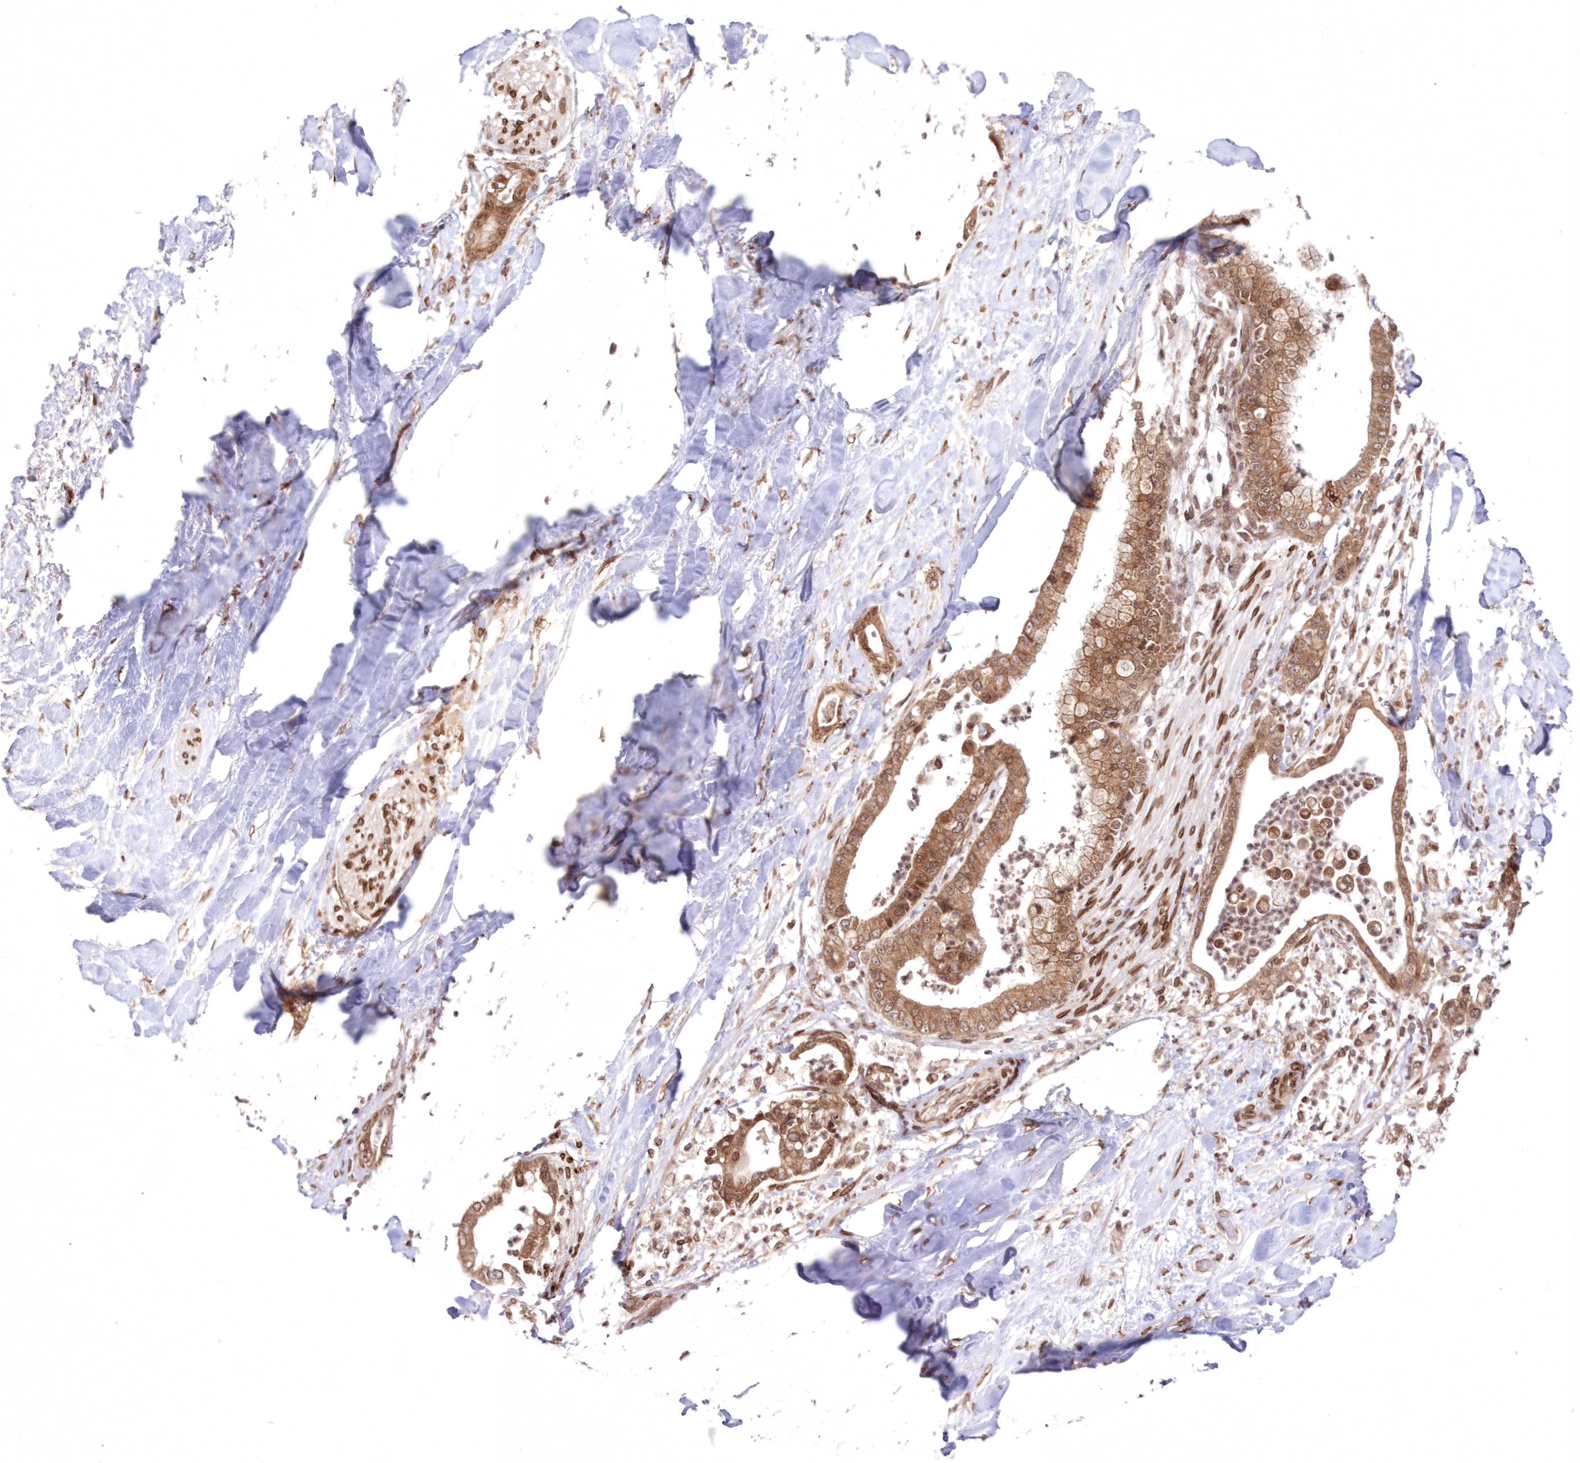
{"staining": {"intensity": "moderate", "quantity": ">75%", "location": "cytoplasmic/membranous"}, "tissue": "liver cancer", "cell_type": "Tumor cells", "image_type": "cancer", "snomed": [{"axis": "morphology", "description": "Cholangiocarcinoma"}, {"axis": "topography", "description": "Liver"}], "caption": "IHC staining of cholangiocarcinoma (liver), which demonstrates medium levels of moderate cytoplasmic/membranous positivity in about >75% of tumor cells indicating moderate cytoplasmic/membranous protein staining. The staining was performed using DAB (3,3'-diaminobenzidine) (brown) for protein detection and nuclei were counterstained in hematoxylin (blue).", "gene": "DNAJC27", "patient": {"sex": "female", "age": 54}}